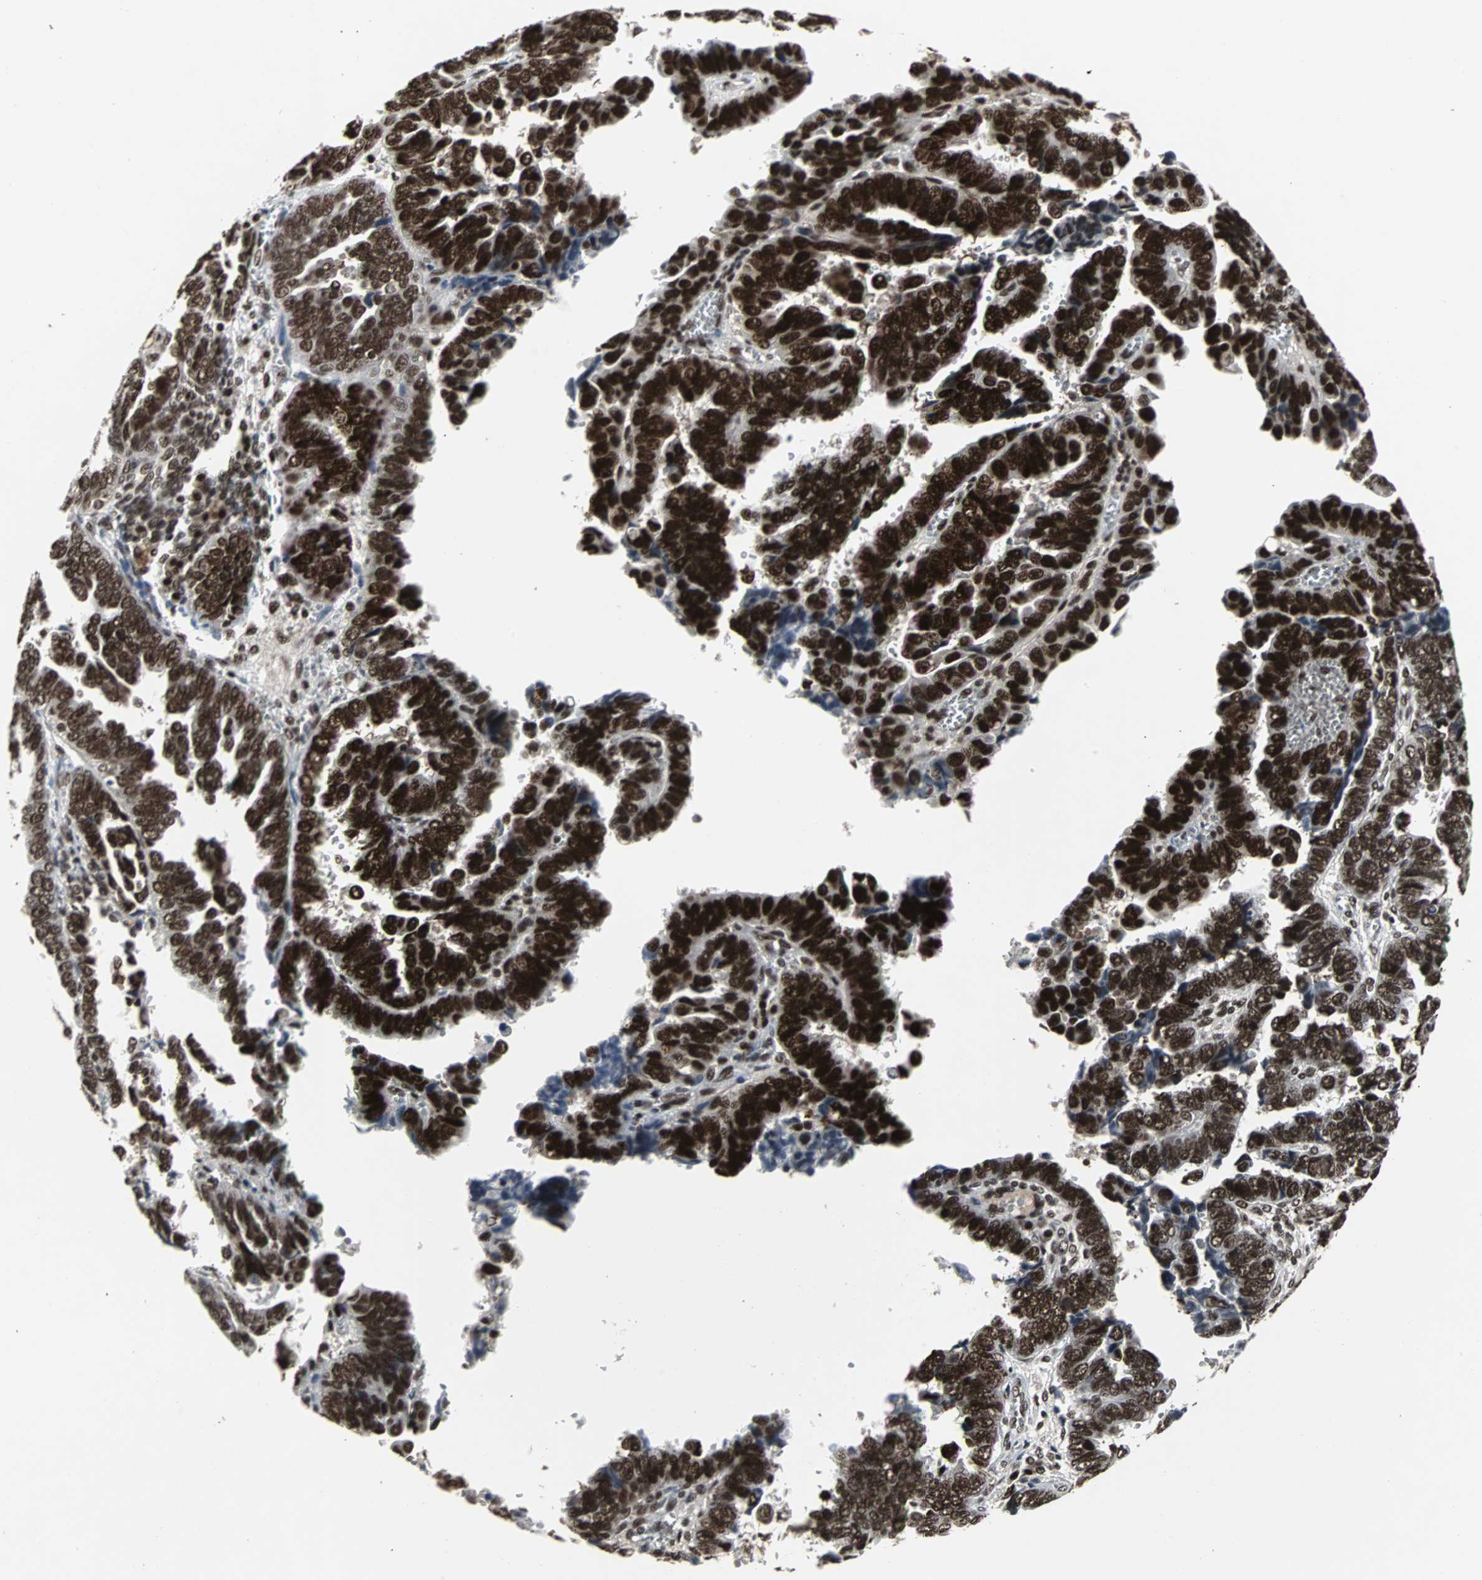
{"staining": {"intensity": "strong", "quantity": ">75%", "location": "nuclear"}, "tissue": "endometrial cancer", "cell_type": "Tumor cells", "image_type": "cancer", "snomed": [{"axis": "morphology", "description": "Adenocarcinoma, NOS"}, {"axis": "topography", "description": "Endometrium"}], "caption": "A micrograph of endometrial adenocarcinoma stained for a protein displays strong nuclear brown staining in tumor cells.", "gene": "PNKP", "patient": {"sex": "female", "age": 75}}